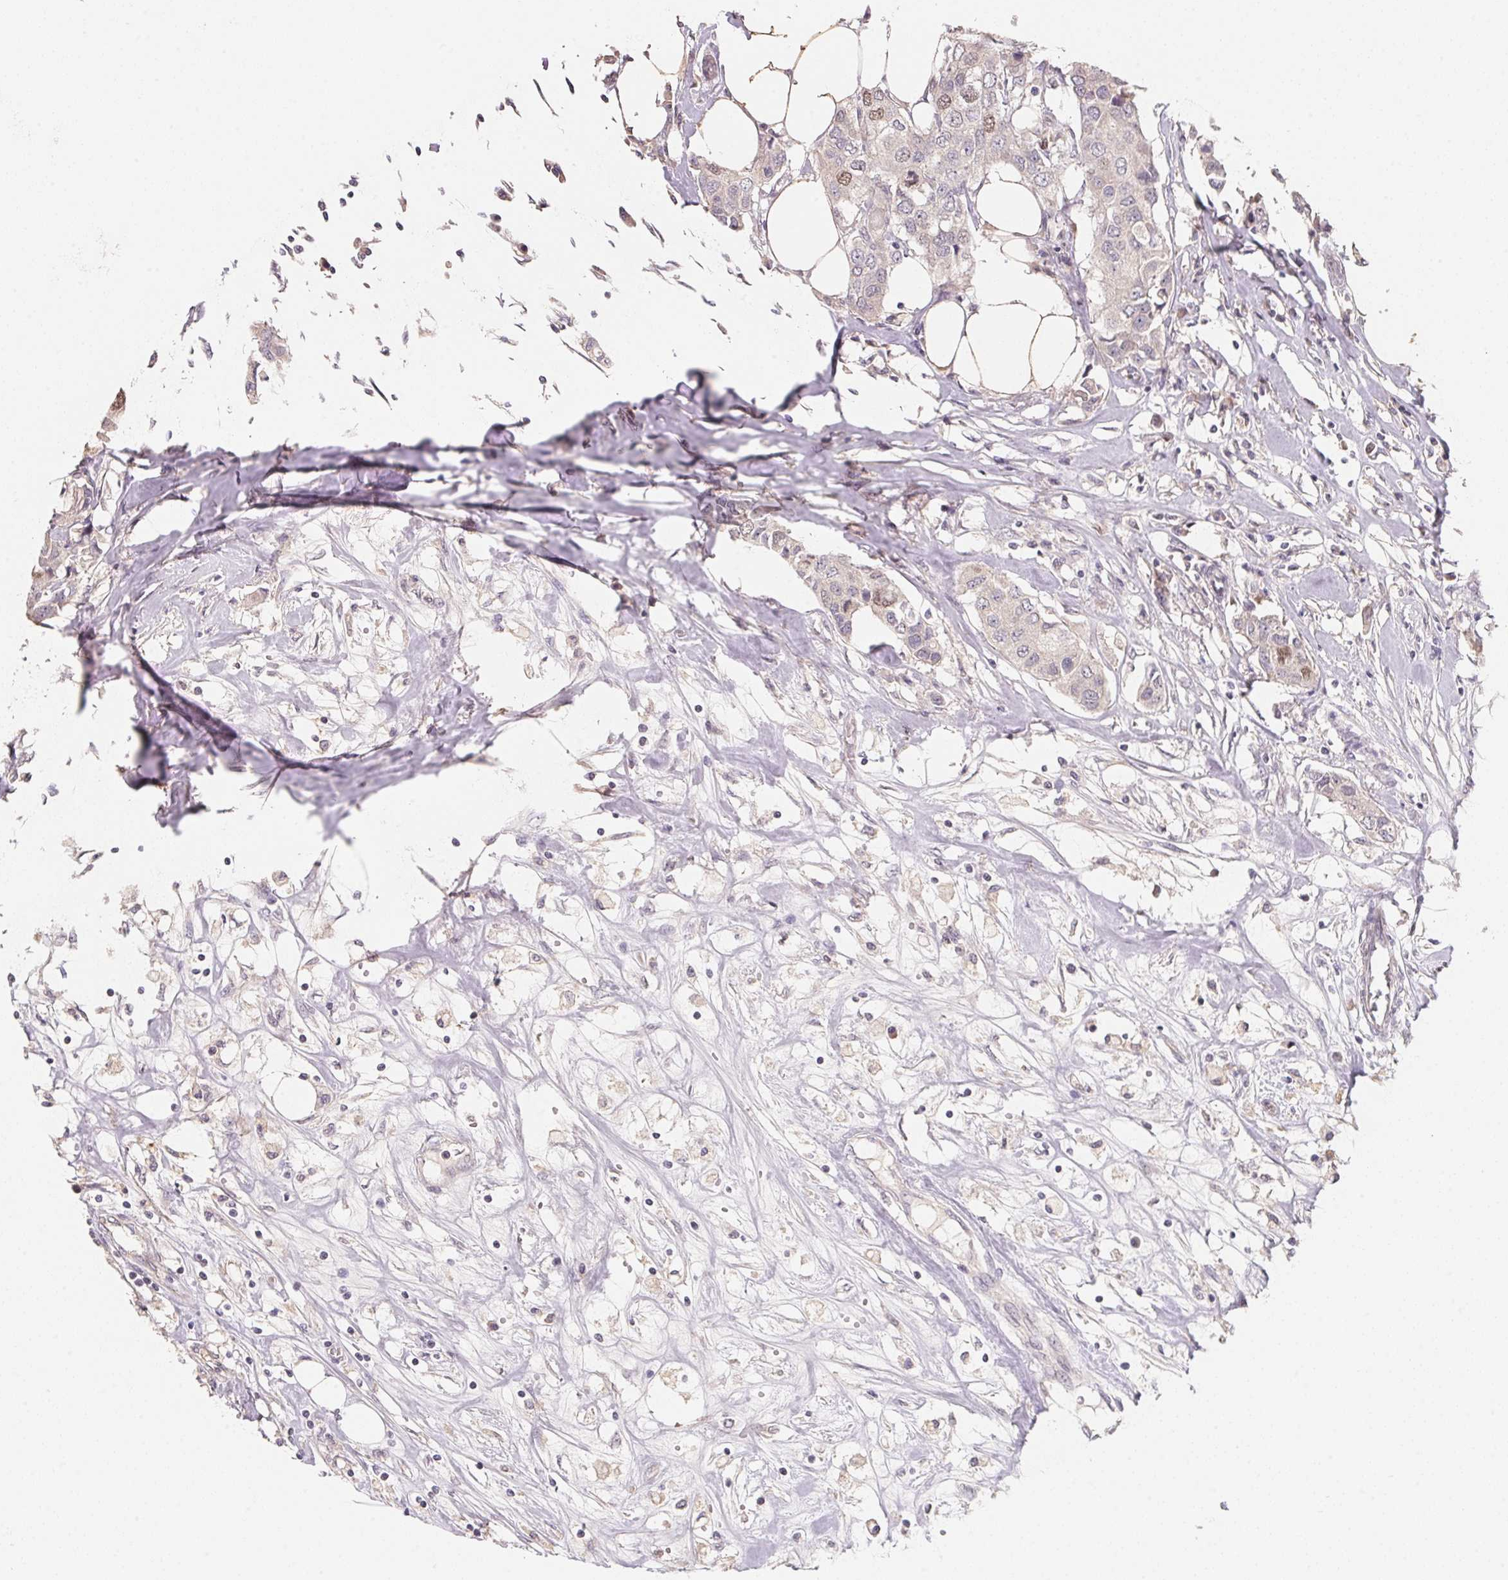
{"staining": {"intensity": "moderate", "quantity": "<25%", "location": "nuclear"}, "tissue": "breast cancer", "cell_type": "Tumor cells", "image_type": "cancer", "snomed": [{"axis": "morphology", "description": "Duct carcinoma"}, {"axis": "topography", "description": "Breast"}], "caption": "Protein staining reveals moderate nuclear positivity in approximately <25% of tumor cells in breast cancer.", "gene": "KIFC1", "patient": {"sex": "female", "age": 80}}